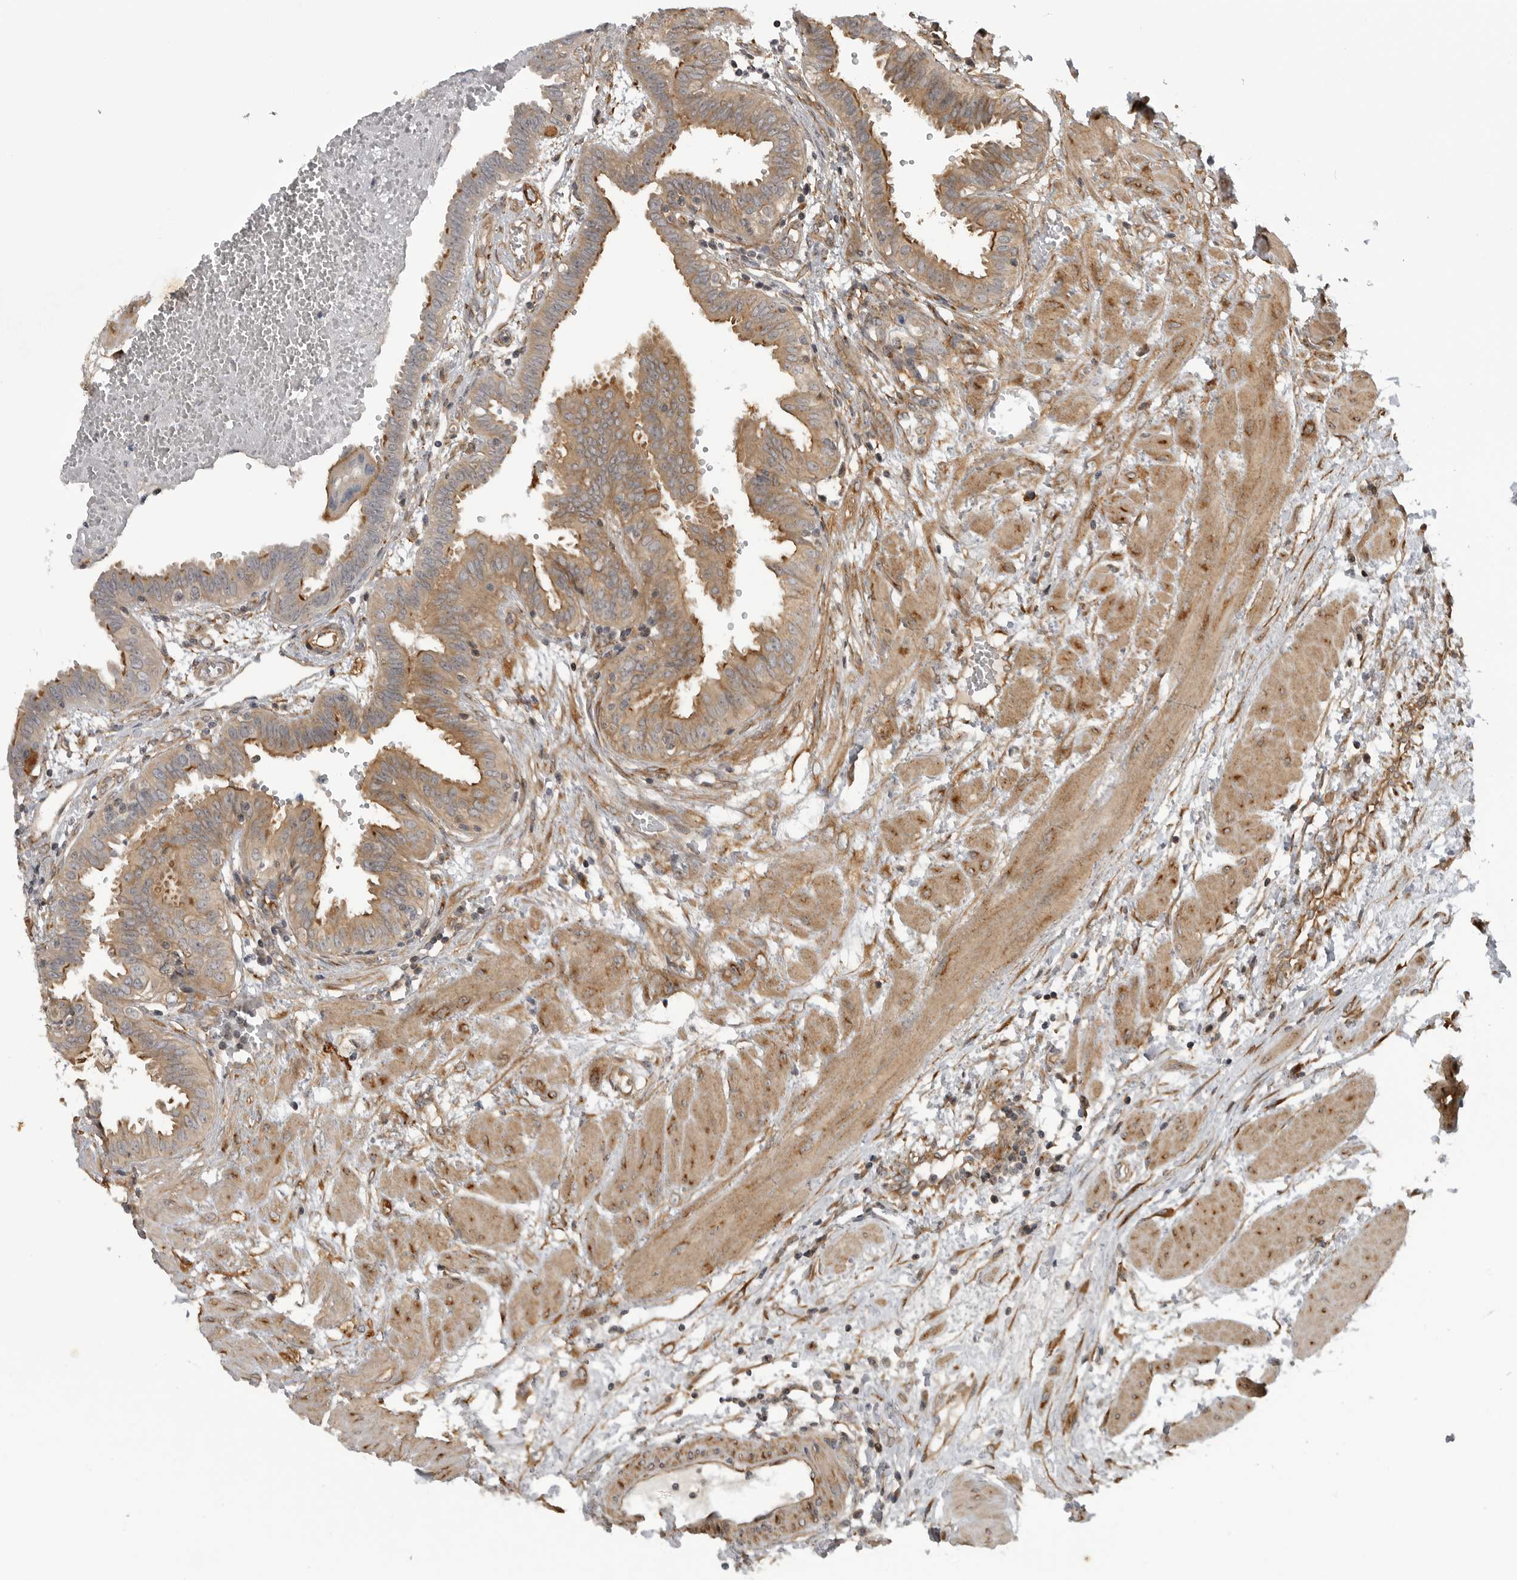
{"staining": {"intensity": "moderate", "quantity": ">75%", "location": "cytoplasmic/membranous"}, "tissue": "fallopian tube", "cell_type": "Glandular cells", "image_type": "normal", "snomed": [{"axis": "morphology", "description": "Normal tissue, NOS"}, {"axis": "topography", "description": "Fallopian tube"}, {"axis": "topography", "description": "Placenta"}], "caption": "Fallopian tube stained with DAB (3,3'-diaminobenzidine) IHC reveals medium levels of moderate cytoplasmic/membranous positivity in approximately >75% of glandular cells. The protein of interest is stained brown, and the nuclei are stained in blue (DAB IHC with brightfield microscopy, high magnification).", "gene": "LRRC45", "patient": {"sex": "female", "age": 32}}